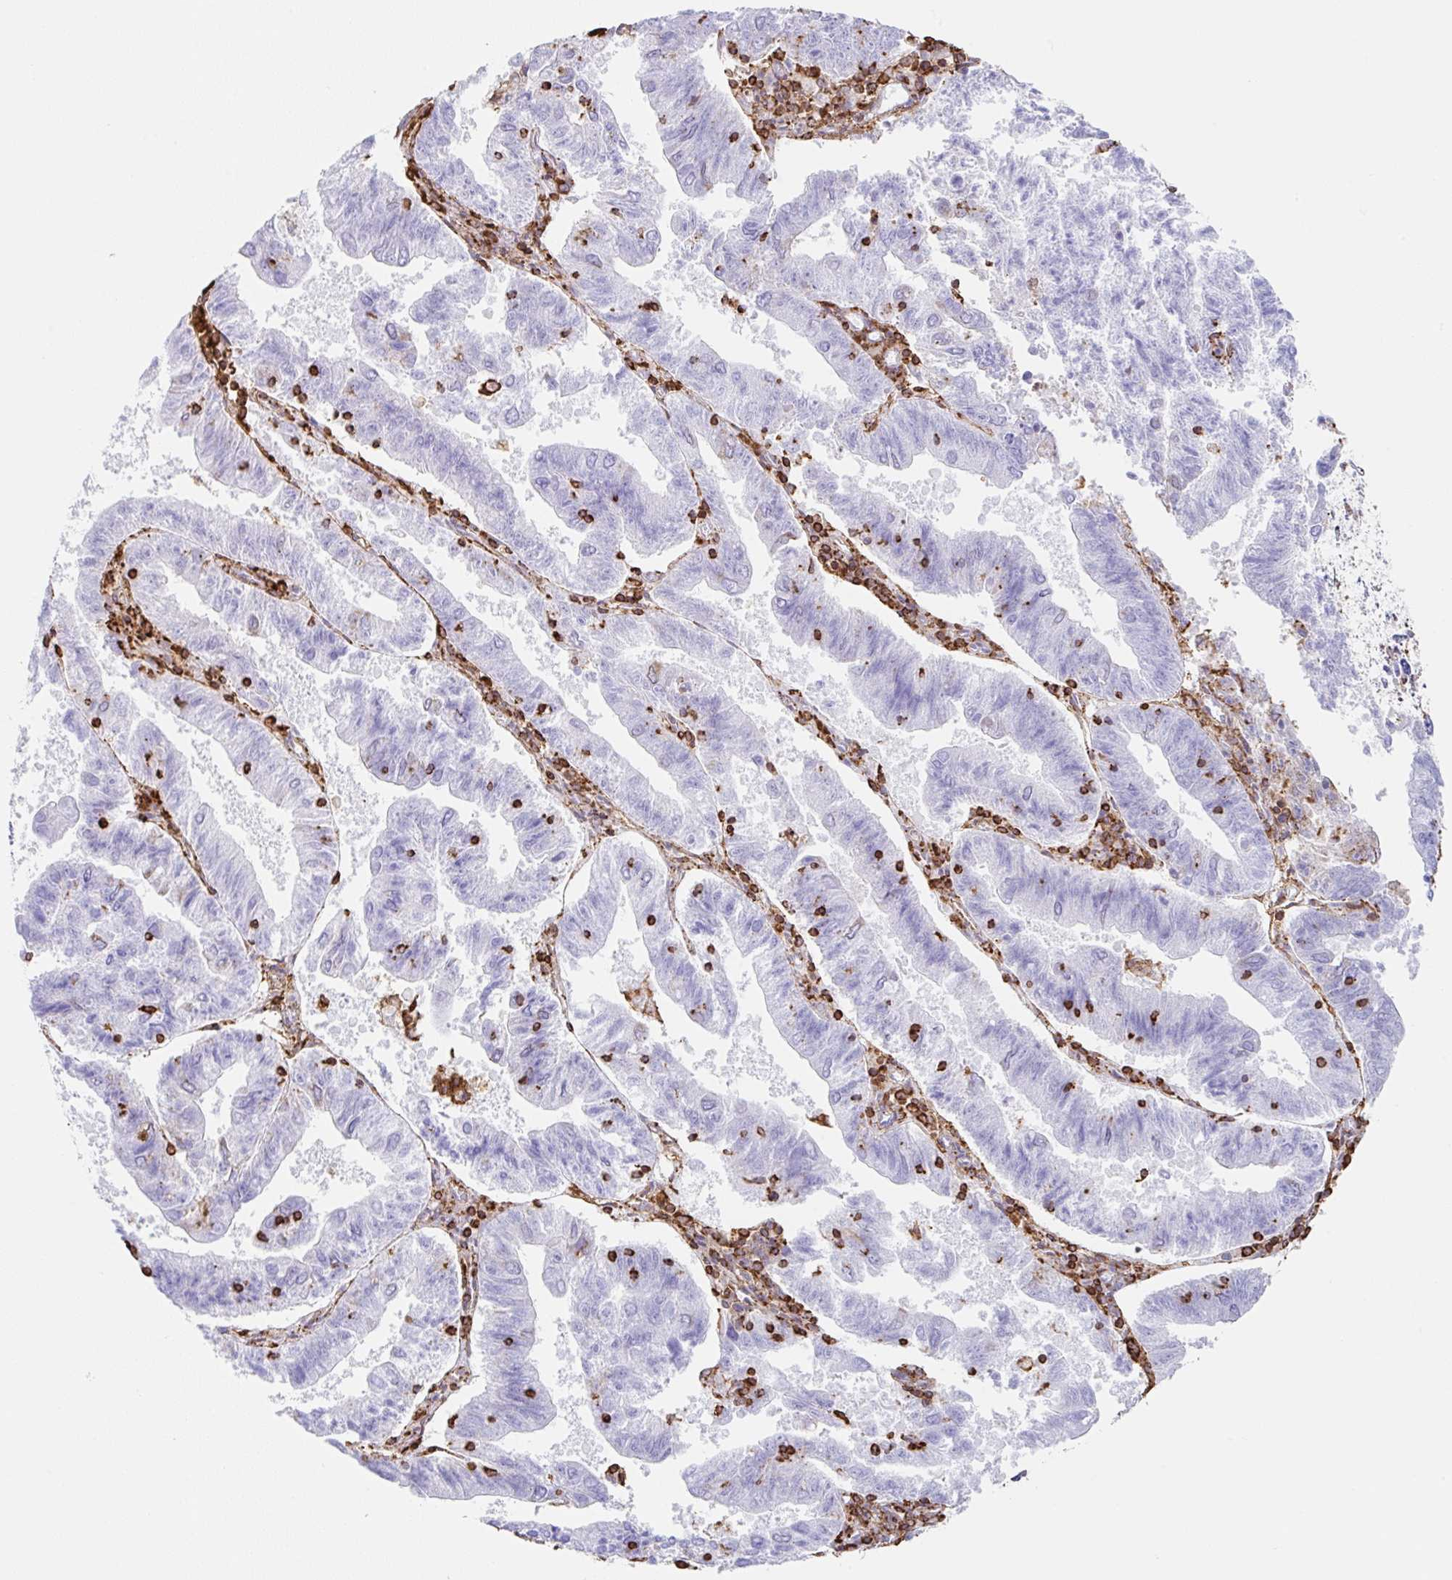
{"staining": {"intensity": "negative", "quantity": "none", "location": "none"}, "tissue": "endometrial cancer", "cell_type": "Tumor cells", "image_type": "cancer", "snomed": [{"axis": "morphology", "description": "Adenocarcinoma, NOS"}, {"axis": "topography", "description": "Endometrium"}], "caption": "Immunohistochemical staining of human endometrial adenocarcinoma shows no significant positivity in tumor cells. (Stains: DAB (3,3'-diaminobenzidine) IHC with hematoxylin counter stain, Microscopy: brightfield microscopy at high magnification).", "gene": "MTTP", "patient": {"sex": "female", "age": 82}}